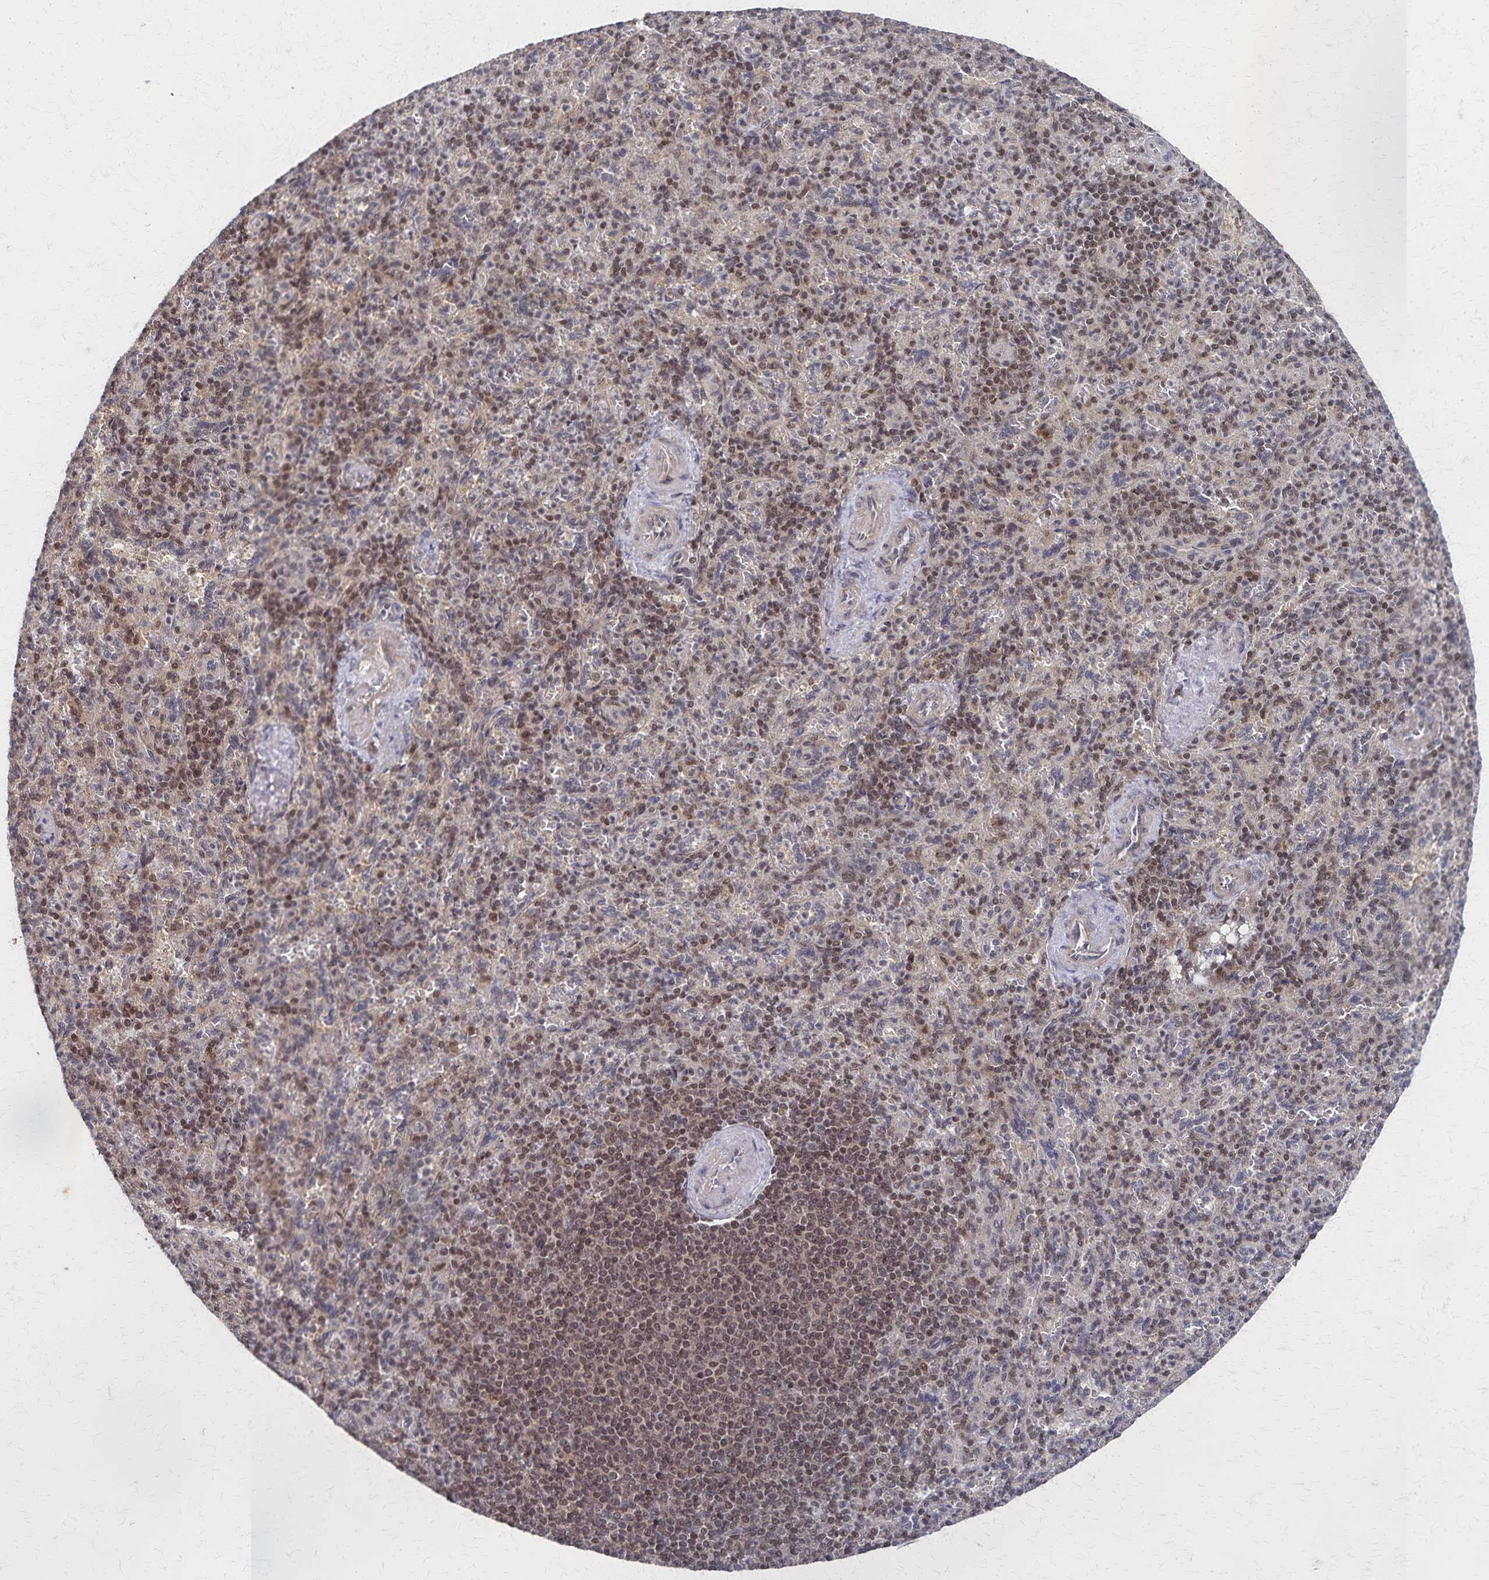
{"staining": {"intensity": "moderate", "quantity": "25%-75%", "location": "nuclear"}, "tissue": "spleen", "cell_type": "Cells in red pulp", "image_type": "normal", "snomed": [{"axis": "morphology", "description": "Normal tissue, NOS"}, {"axis": "topography", "description": "Spleen"}], "caption": "This is a micrograph of IHC staining of benign spleen, which shows moderate expression in the nuclear of cells in red pulp.", "gene": "GTF2B", "patient": {"sex": "female", "age": 74}}